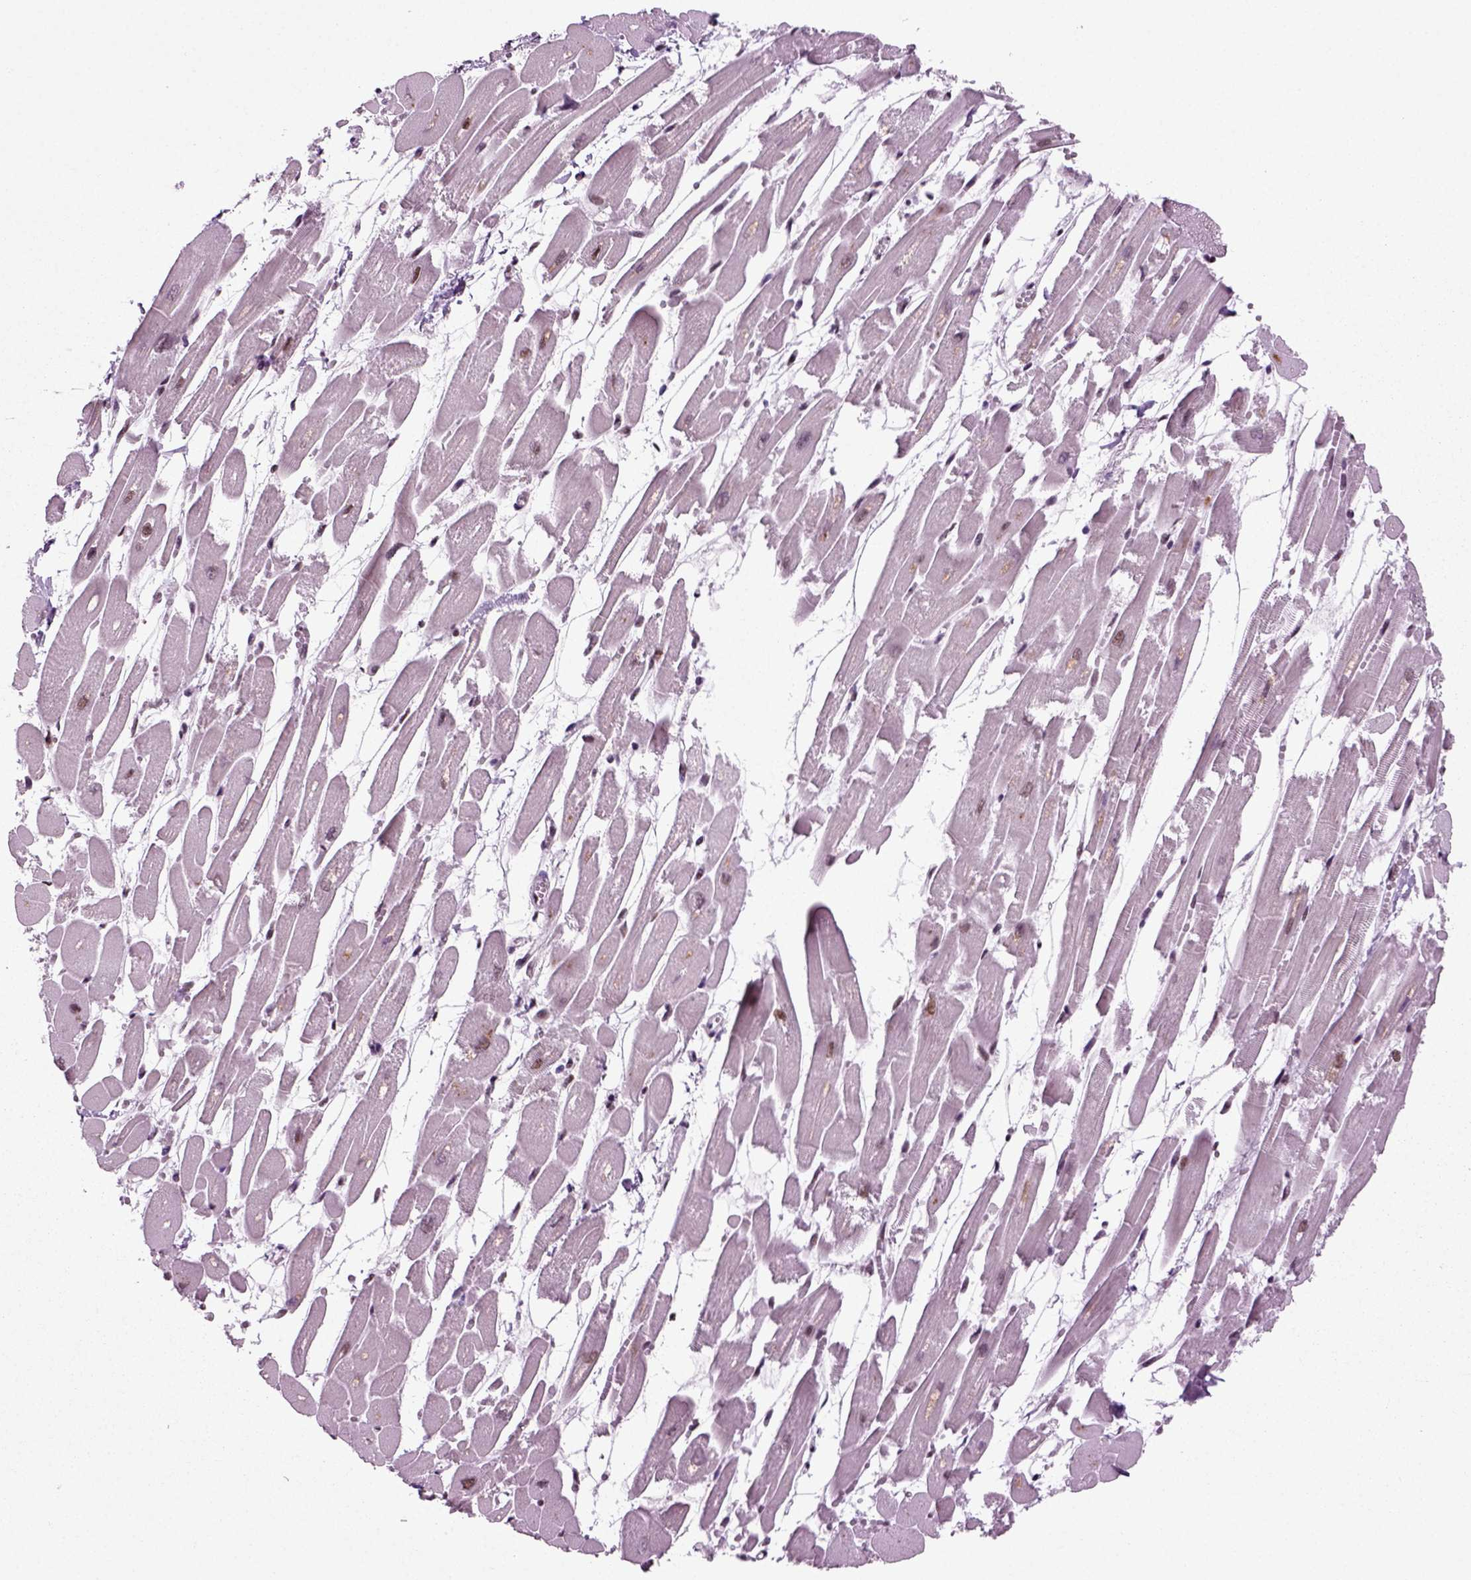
{"staining": {"intensity": "weak", "quantity": "25%-75%", "location": "nuclear"}, "tissue": "heart muscle", "cell_type": "Cardiomyocytes", "image_type": "normal", "snomed": [{"axis": "morphology", "description": "Normal tissue, NOS"}, {"axis": "topography", "description": "Heart"}], "caption": "Protein staining reveals weak nuclear positivity in approximately 25%-75% of cardiomyocytes in normal heart muscle.", "gene": "RCOR3", "patient": {"sex": "female", "age": 52}}